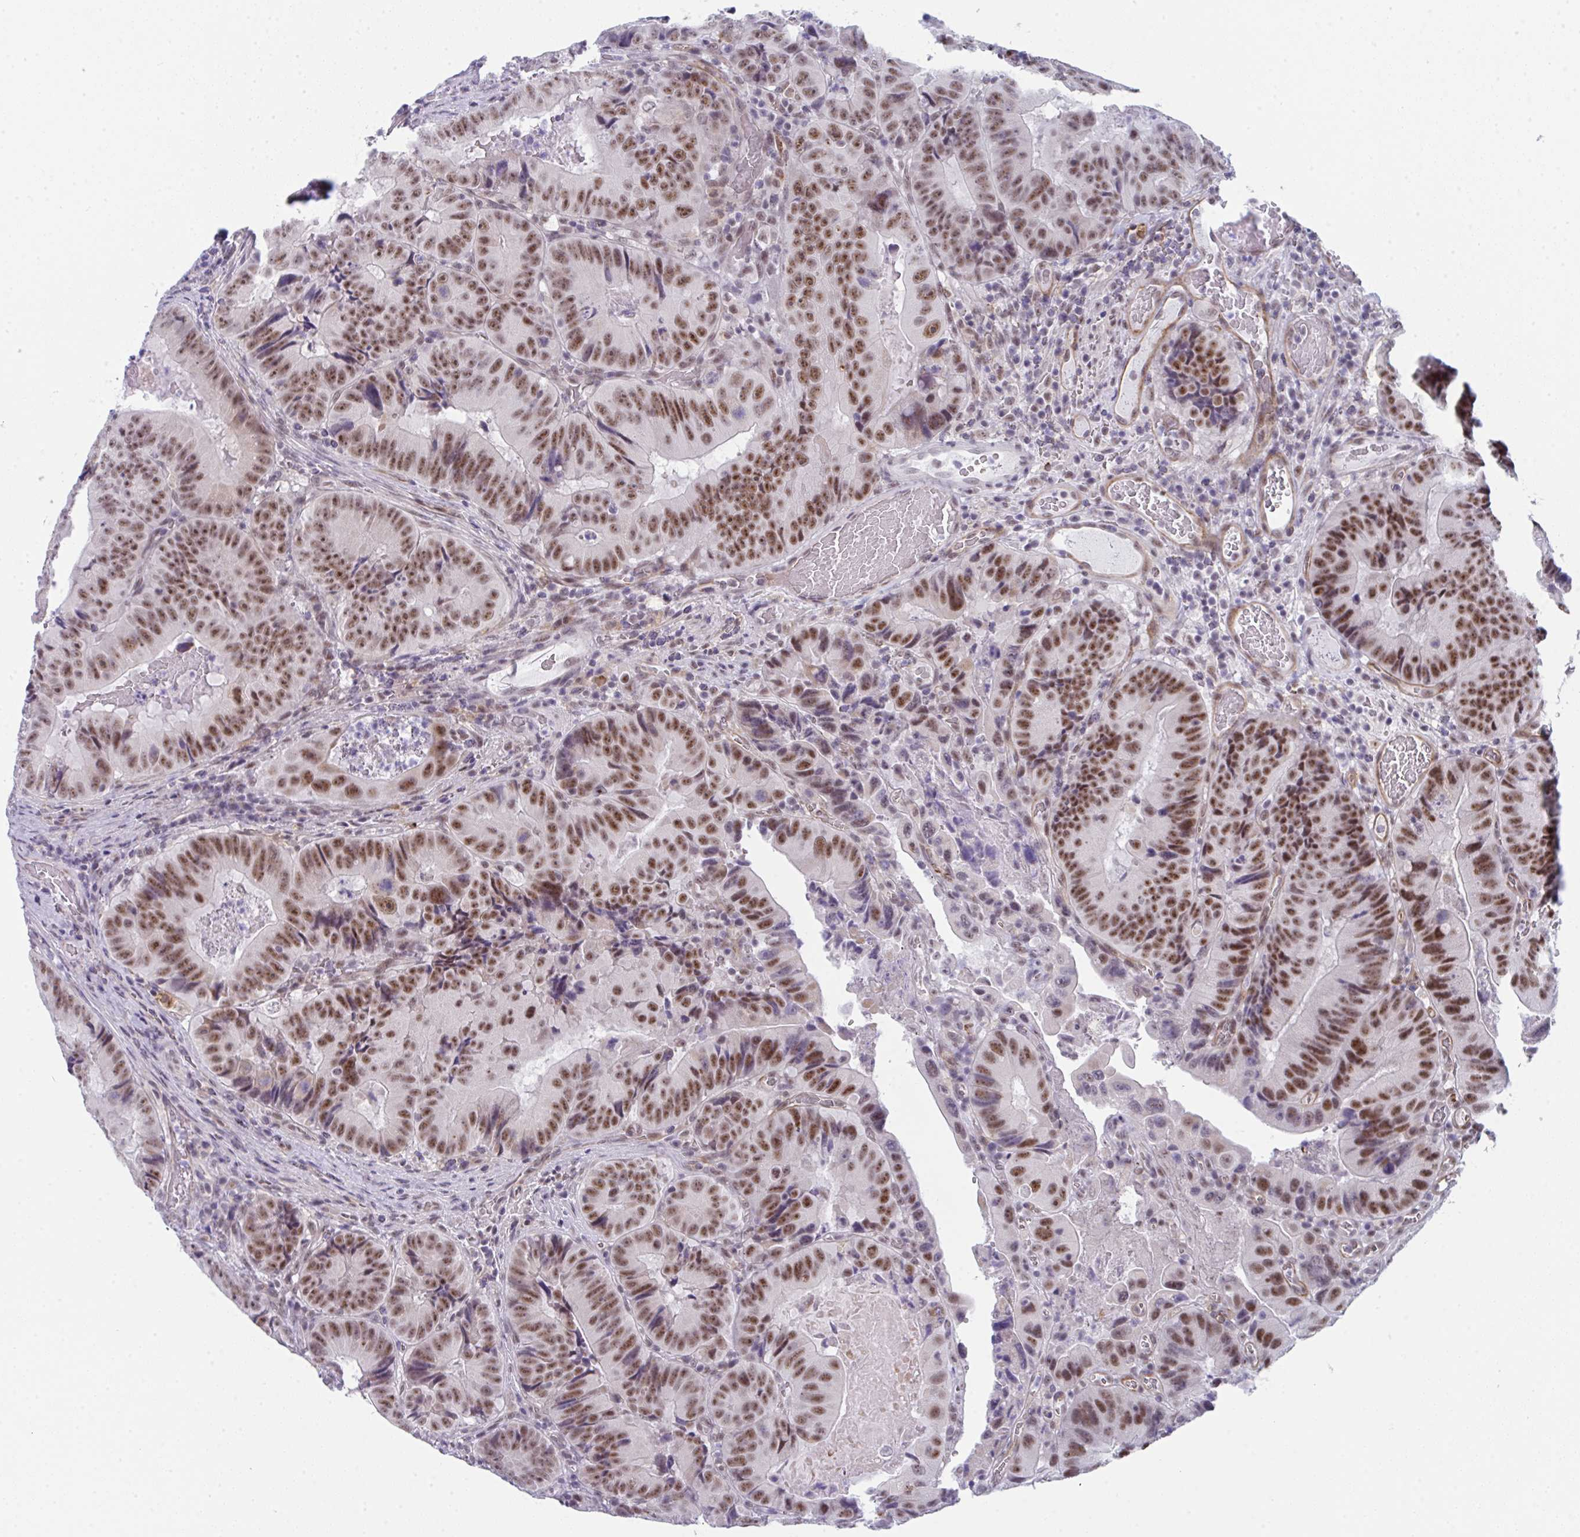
{"staining": {"intensity": "moderate", "quantity": ">75%", "location": "nuclear"}, "tissue": "colorectal cancer", "cell_type": "Tumor cells", "image_type": "cancer", "snomed": [{"axis": "morphology", "description": "Adenocarcinoma, NOS"}, {"axis": "topography", "description": "Colon"}], "caption": "Protein expression analysis of human colorectal adenocarcinoma reveals moderate nuclear expression in approximately >75% of tumor cells.", "gene": "CDK13", "patient": {"sex": "female", "age": 86}}